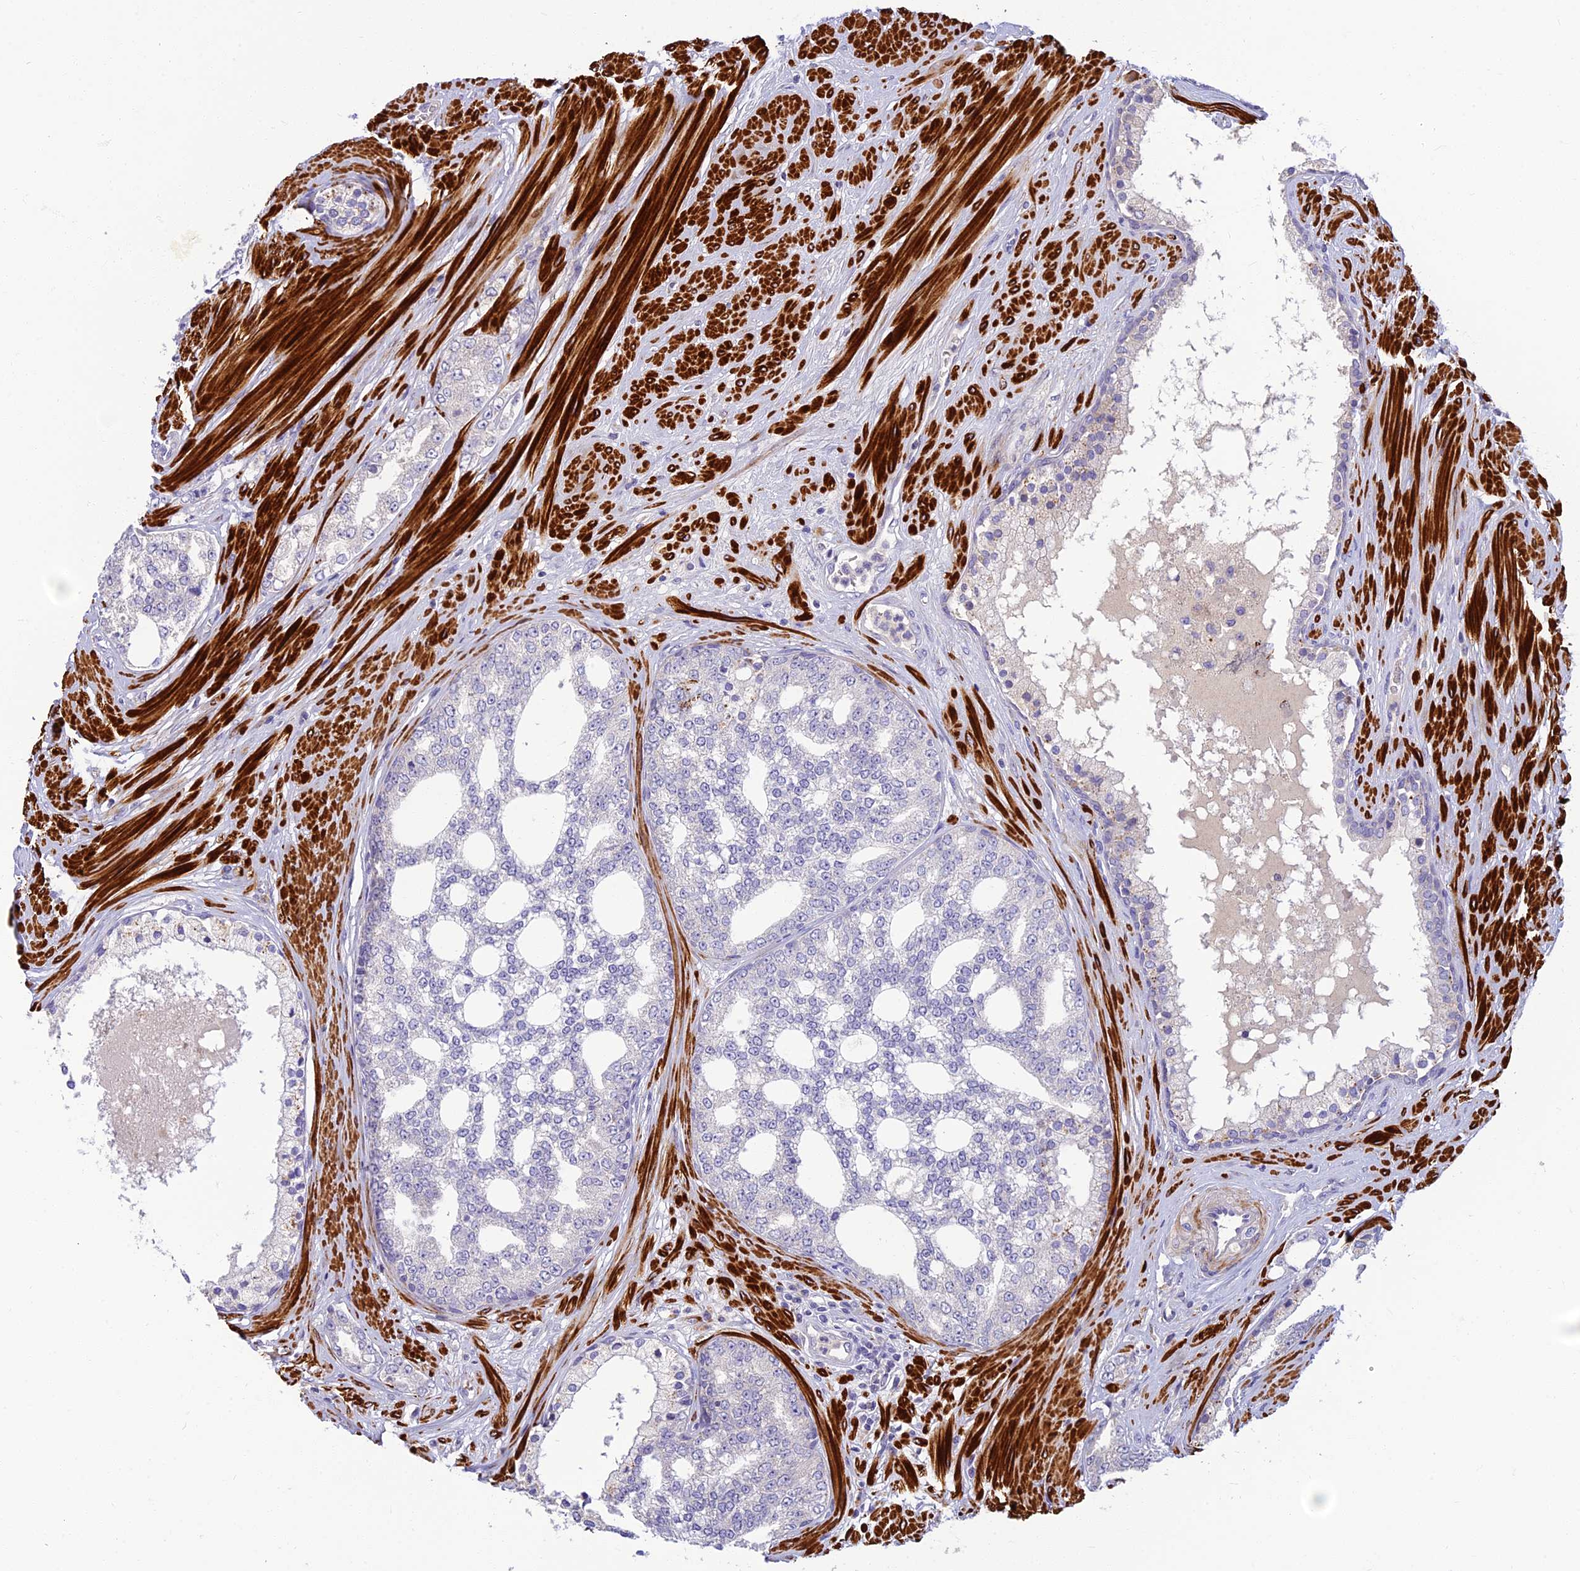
{"staining": {"intensity": "negative", "quantity": "none", "location": "none"}, "tissue": "prostate cancer", "cell_type": "Tumor cells", "image_type": "cancer", "snomed": [{"axis": "morphology", "description": "Adenocarcinoma, High grade"}, {"axis": "topography", "description": "Prostate"}], "caption": "Human prostate adenocarcinoma (high-grade) stained for a protein using immunohistochemistry shows no staining in tumor cells.", "gene": "CLIP4", "patient": {"sex": "male", "age": 64}}